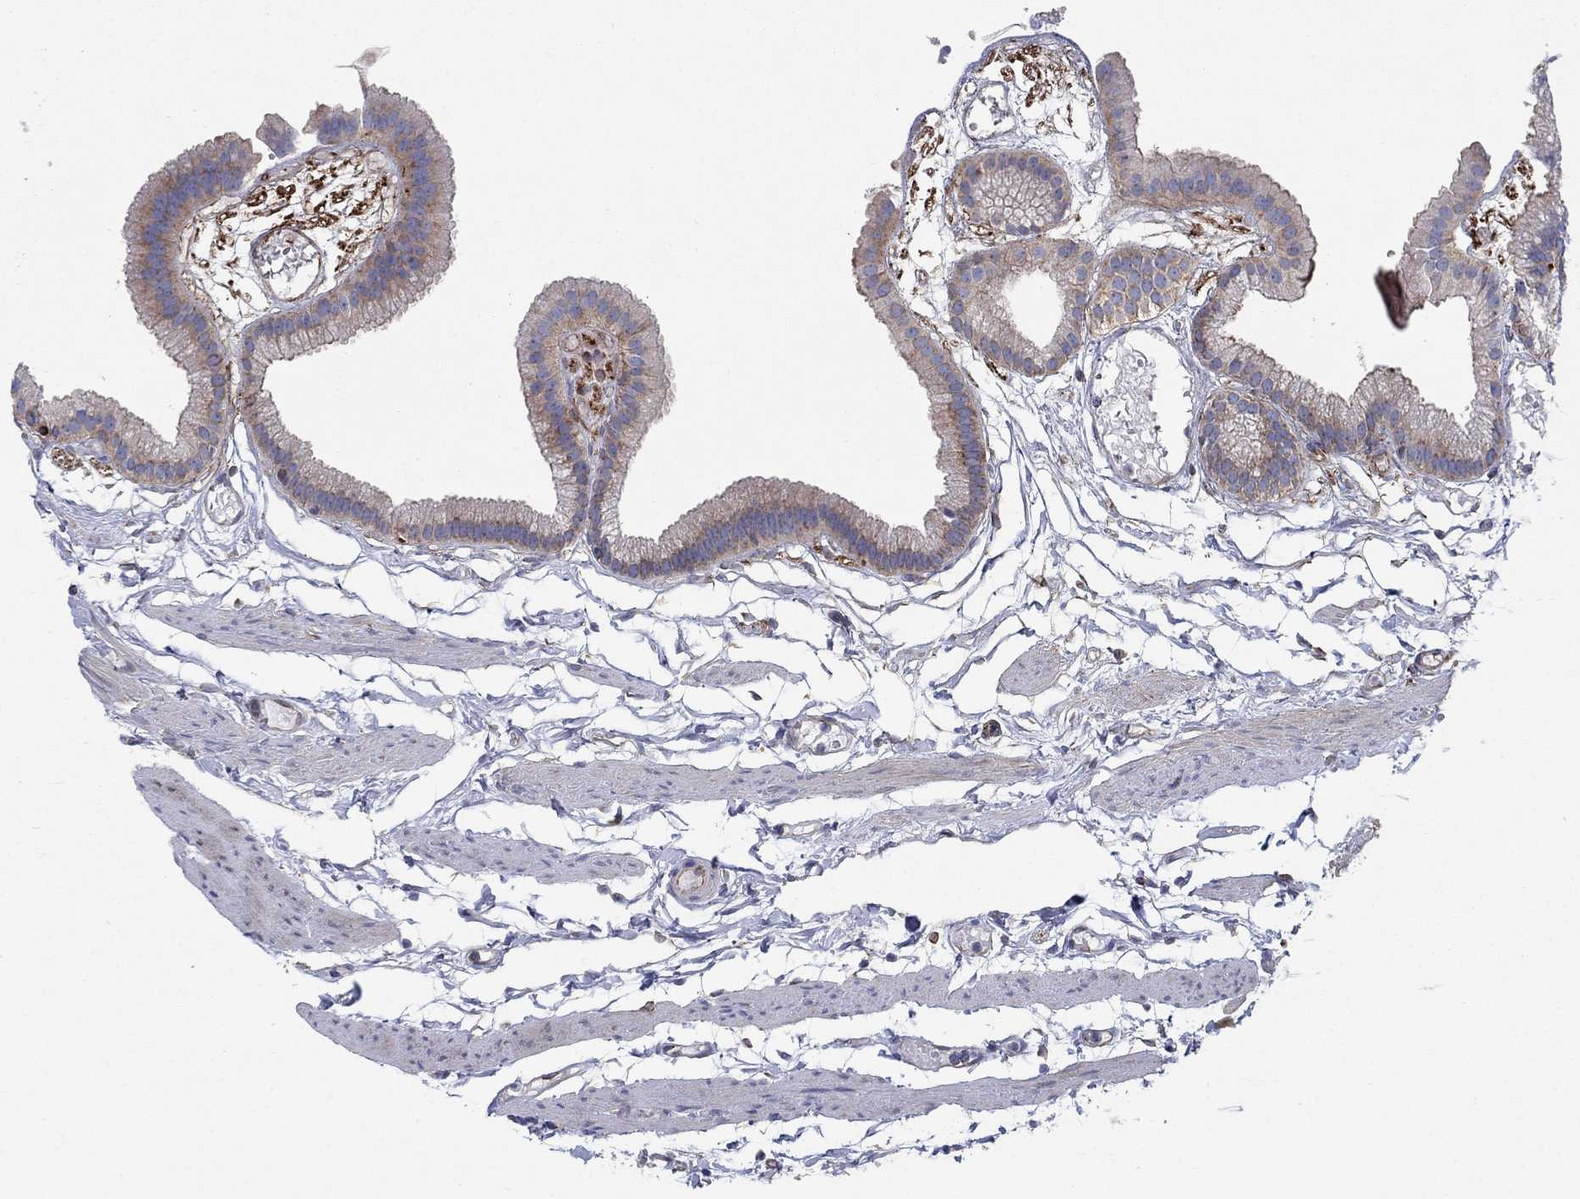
{"staining": {"intensity": "moderate", "quantity": "<25%", "location": "cytoplasmic/membranous"}, "tissue": "gallbladder", "cell_type": "Glandular cells", "image_type": "normal", "snomed": [{"axis": "morphology", "description": "Normal tissue, NOS"}, {"axis": "topography", "description": "Gallbladder"}], "caption": "Protein positivity by immunohistochemistry (IHC) demonstrates moderate cytoplasmic/membranous expression in about <25% of glandular cells in normal gallbladder. The staining was performed using DAB, with brown indicating positive protein expression. Nuclei are stained blue with hematoxylin.", "gene": "TMEM59", "patient": {"sex": "female", "age": 45}}